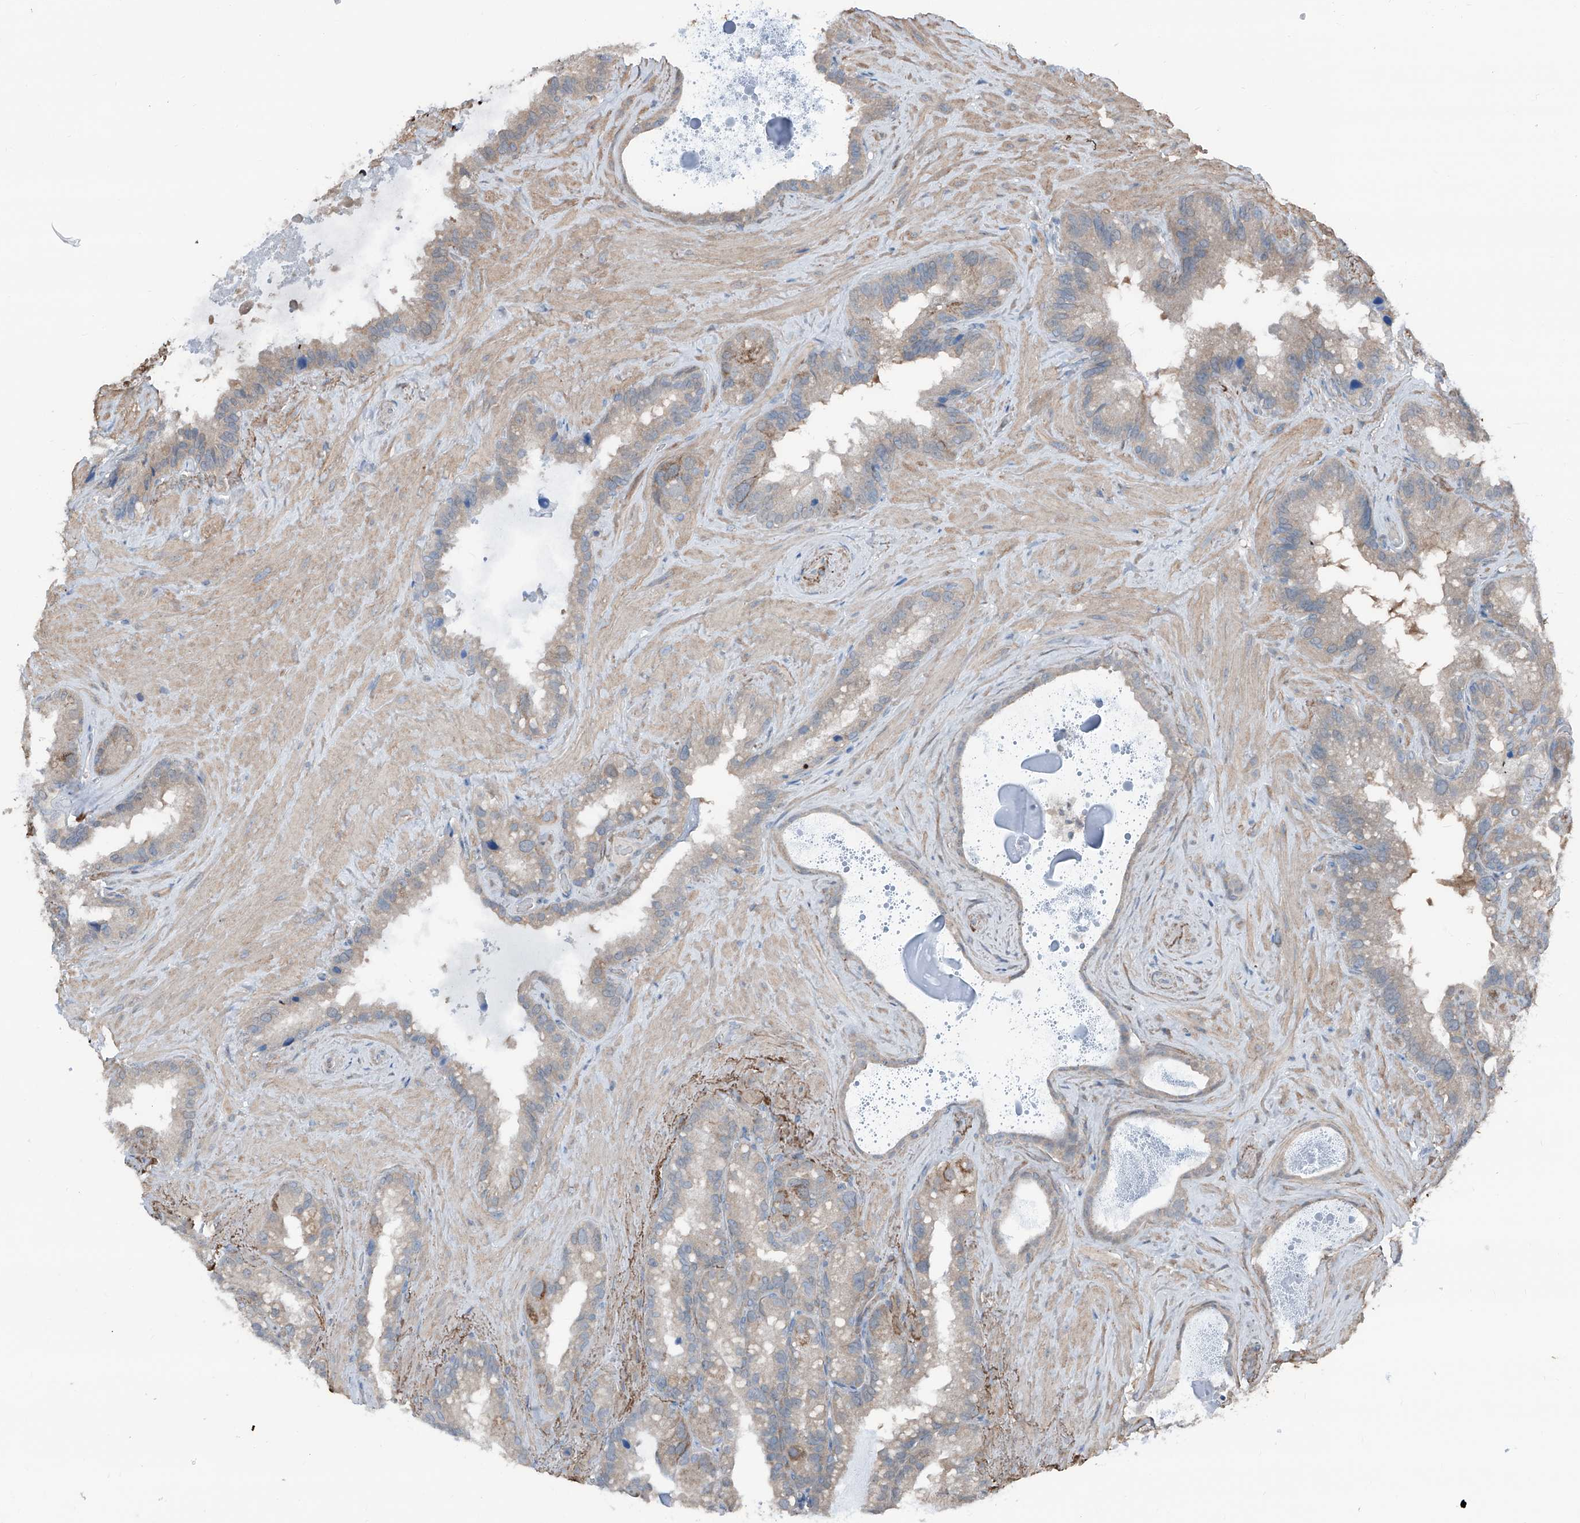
{"staining": {"intensity": "moderate", "quantity": "<25%", "location": "cytoplasmic/membranous"}, "tissue": "seminal vesicle", "cell_type": "Glandular cells", "image_type": "normal", "snomed": [{"axis": "morphology", "description": "Normal tissue, NOS"}, {"axis": "topography", "description": "Prostate"}, {"axis": "topography", "description": "Seminal veicle"}], "caption": "High-power microscopy captured an immunohistochemistry micrograph of benign seminal vesicle, revealing moderate cytoplasmic/membranous expression in about <25% of glandular cells. (DAB IHC with brightfield microscopy, high magnification).", "gene": "HSPB11", "patient": {"sex": "male", "age": 68}}